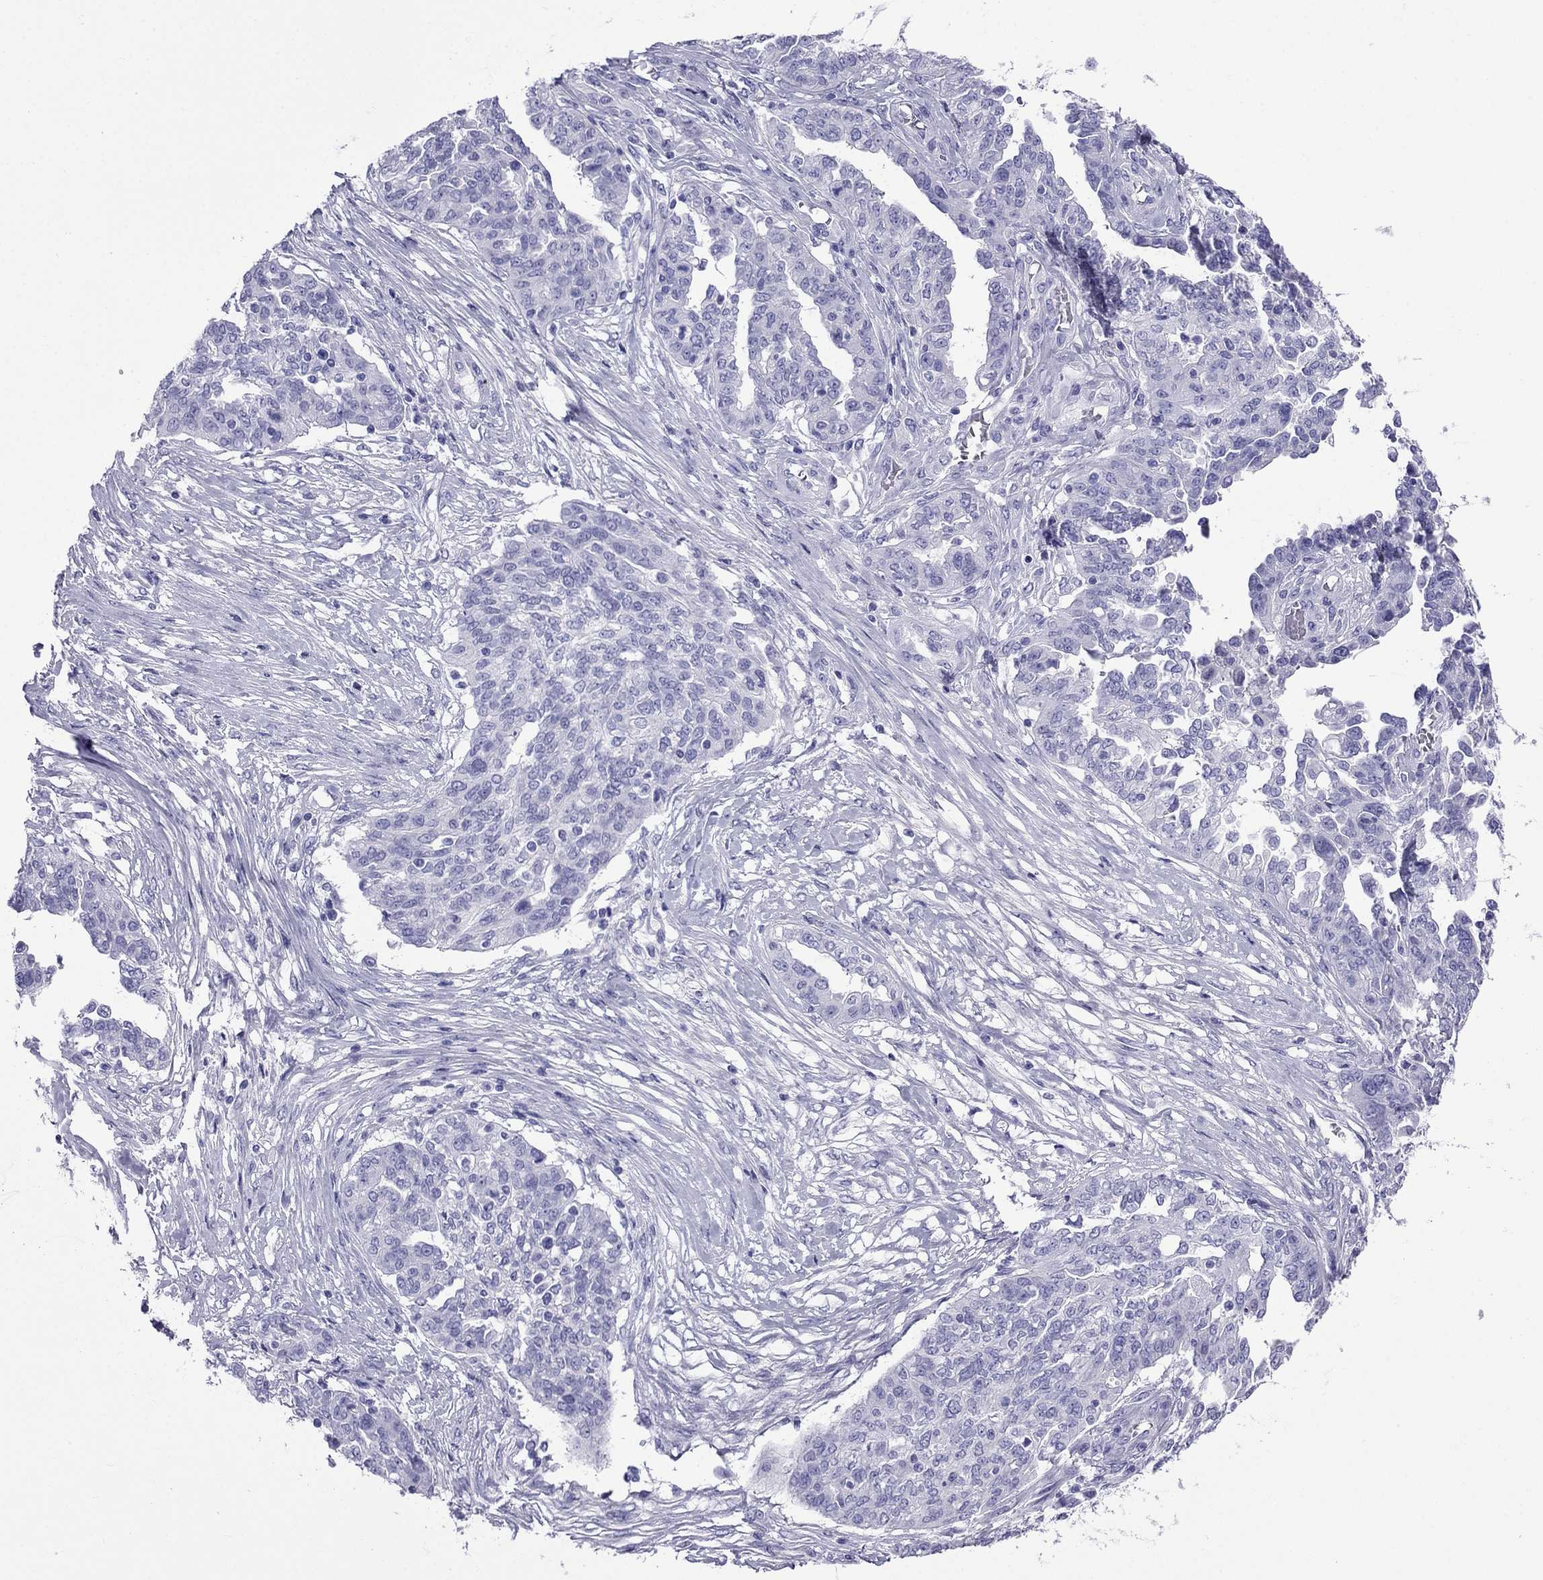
{"staining": {"intensity": "negative", "quantity": "none", "location": "none"}, "tissue": "ovarian cancer", "cell_type": "Tumor cells", "image_type": "cancer", "snomed": [{"axis": "morphology", "description": "Cystadenocarcinoma, serous, NOS"}, {"axis": "topography", "description": "Ovary"}], "caption": "The immunohistochemistry (IHC) photomicrograph has no significant expression in tumor cells of serous cystadenocarcinoma (ovarian) tissue.", "gene": "ARR3", "patient": {"sex": "female", "age": 67}}